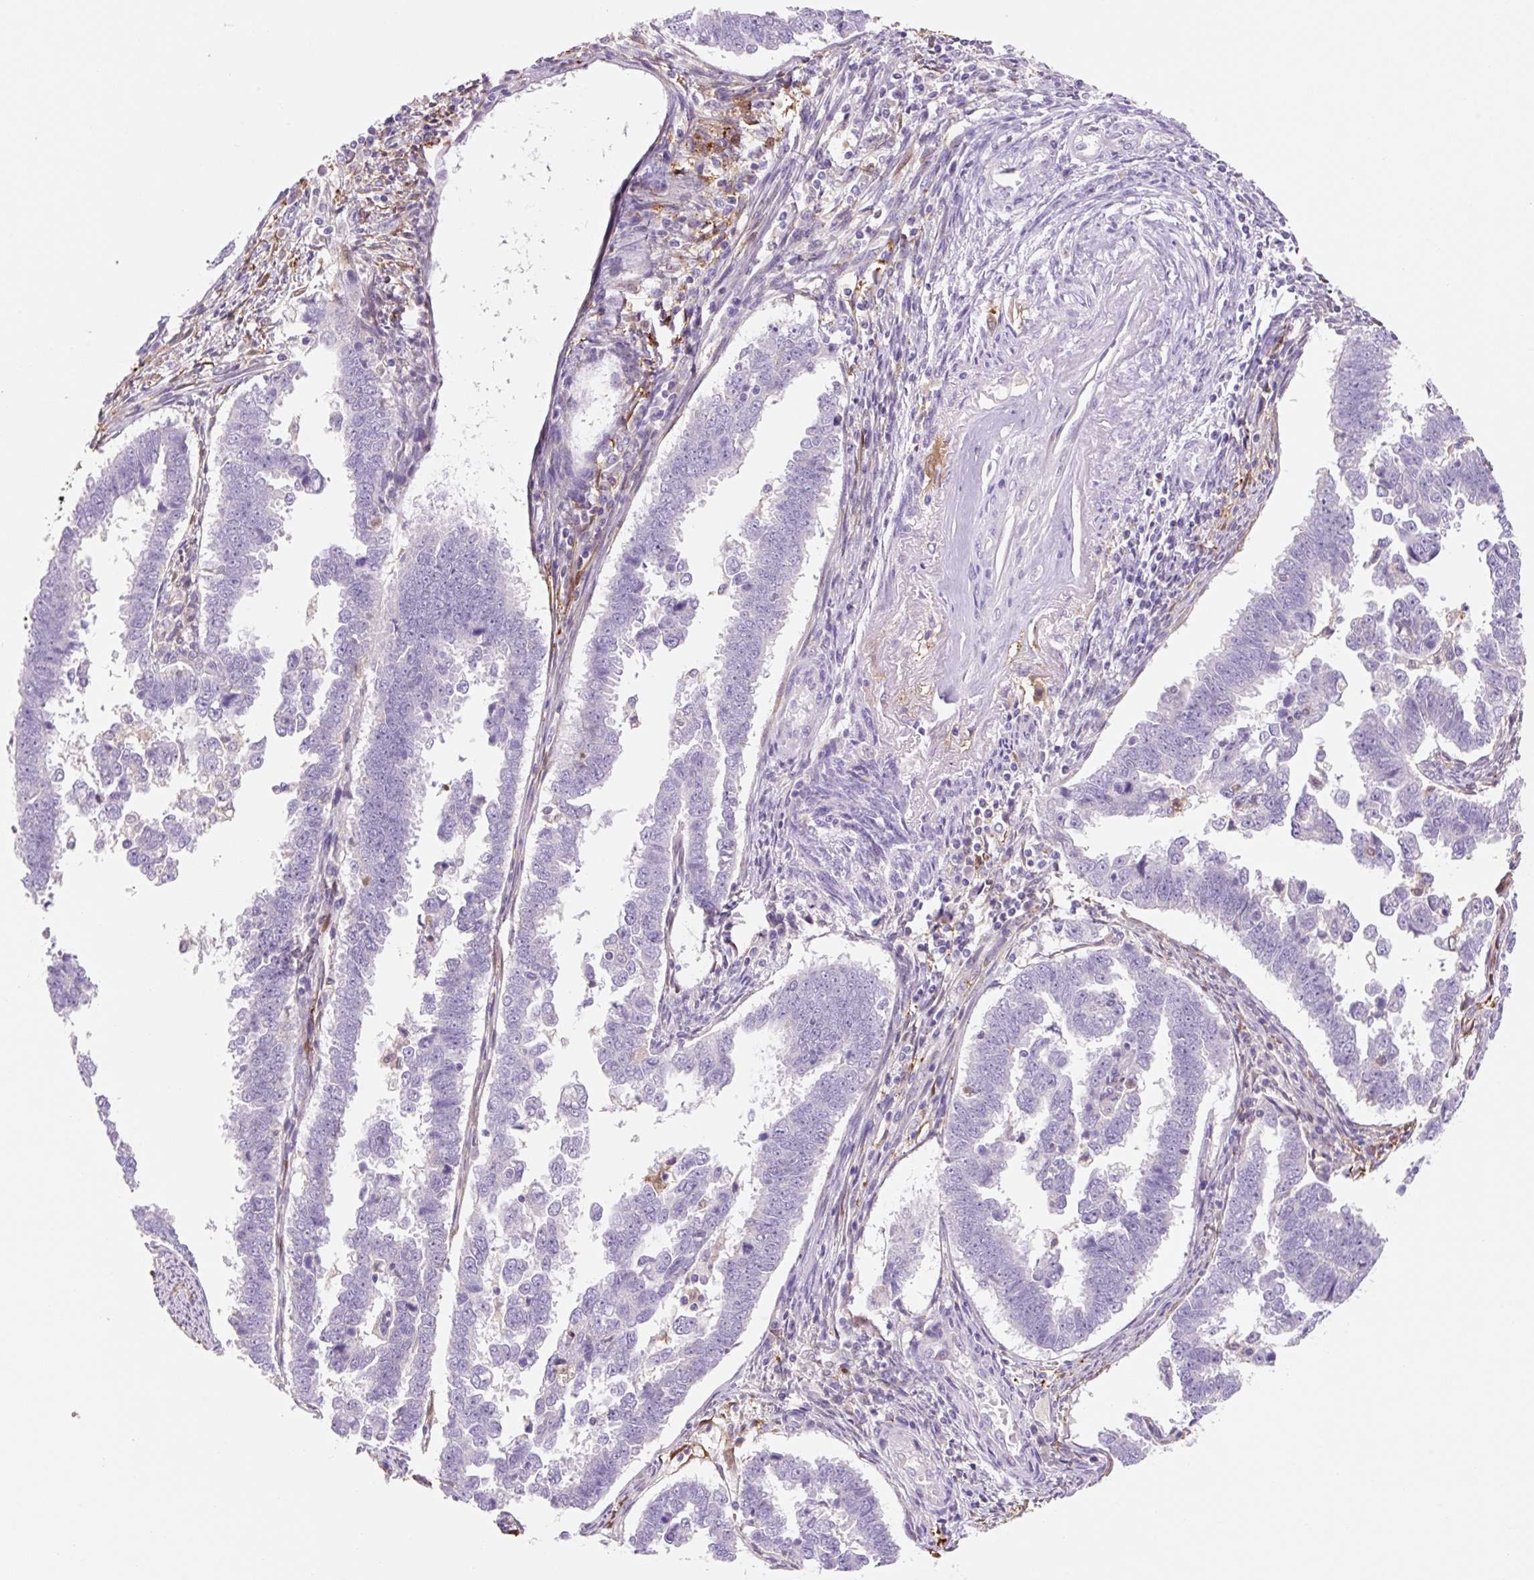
{"staining": {"intensity": "negative", "quantity": "none", "location": "none"}, "tissue": "endometrial cancer", "cell_type": "Tumor cells", "image_type": "cancer", "snomed": [{"axis": "morphology", "description": "Adenocarcinoma, NOS"}, {"axis": "topography", "description": "Endometrium"}], "caption": "High power microscopy micrograph of an immunohistochemistry histopathology image of endometrial cancer, revealing no significant staining in tumor cells. (DAB IHC with hematoxylin counter stain).", "gene": "FABP5", "patient": {"sex": "female", "age": 75}}